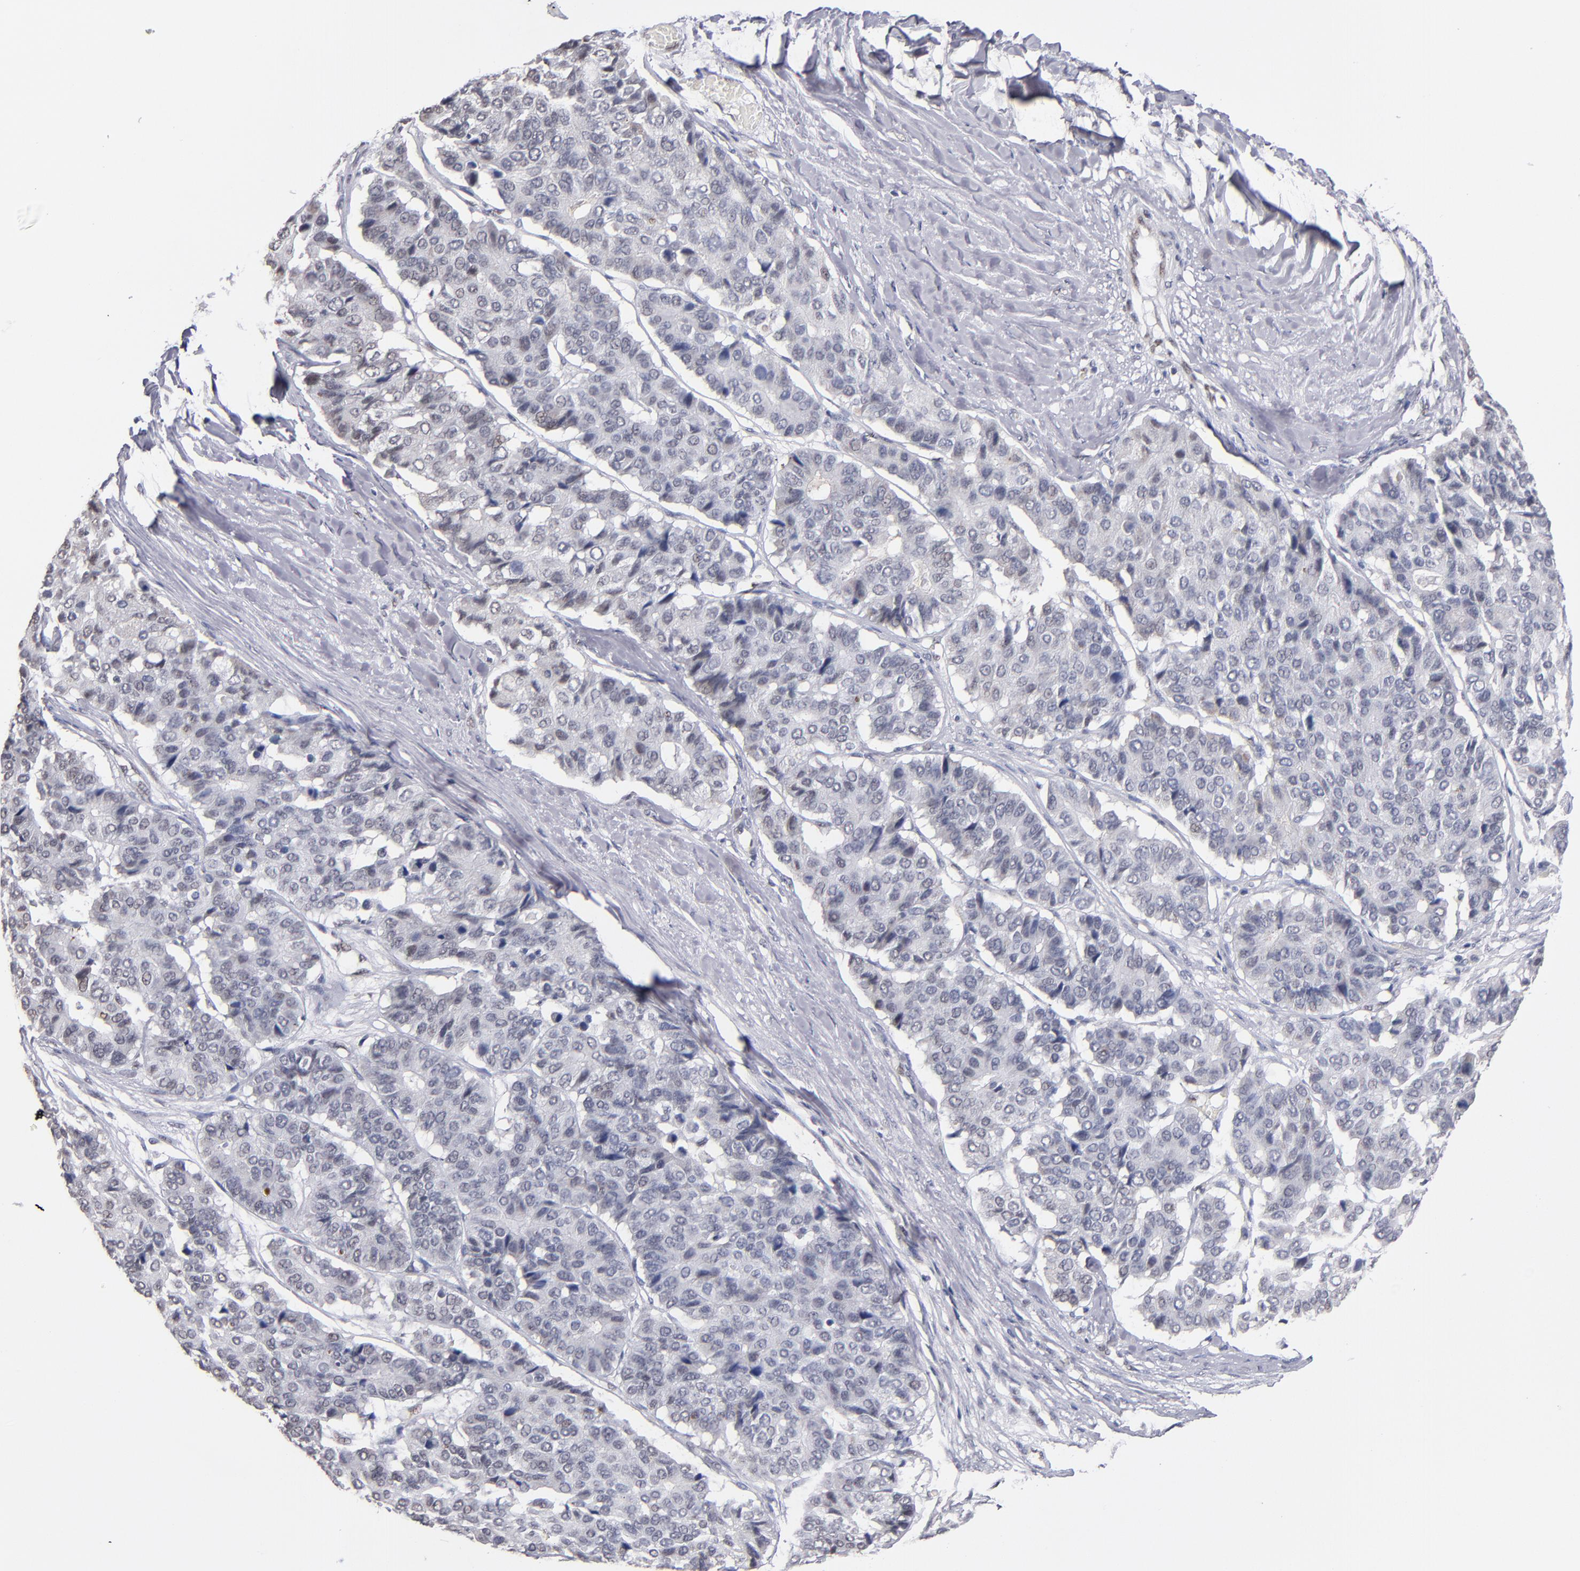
{"staining": {"intensity": "negative", "quantity": "none", "location": "none"}, "tissue": "pancreatic cancer", "cell_type": "Tumor cells", "image_type": "cancer", "snomed": [{"axis": "morphology", "description": "Adenocarcinoma, NOS"}, {"axis": "topography", "description": "Pancreas"}], "caption": "Immunohistochemistry micrograph of neoplastic tissue: pancreatic adenocarcinoma stained with DAB (3,3'-diaminobenzidine) shows no significant protein positivity in tumor cells. The staining is performed using DAB brown chromogen with nuclei counter-stained in using hematoxylin.", "gene": "MN1", "patient": {"sex": "male", "age": 50}}